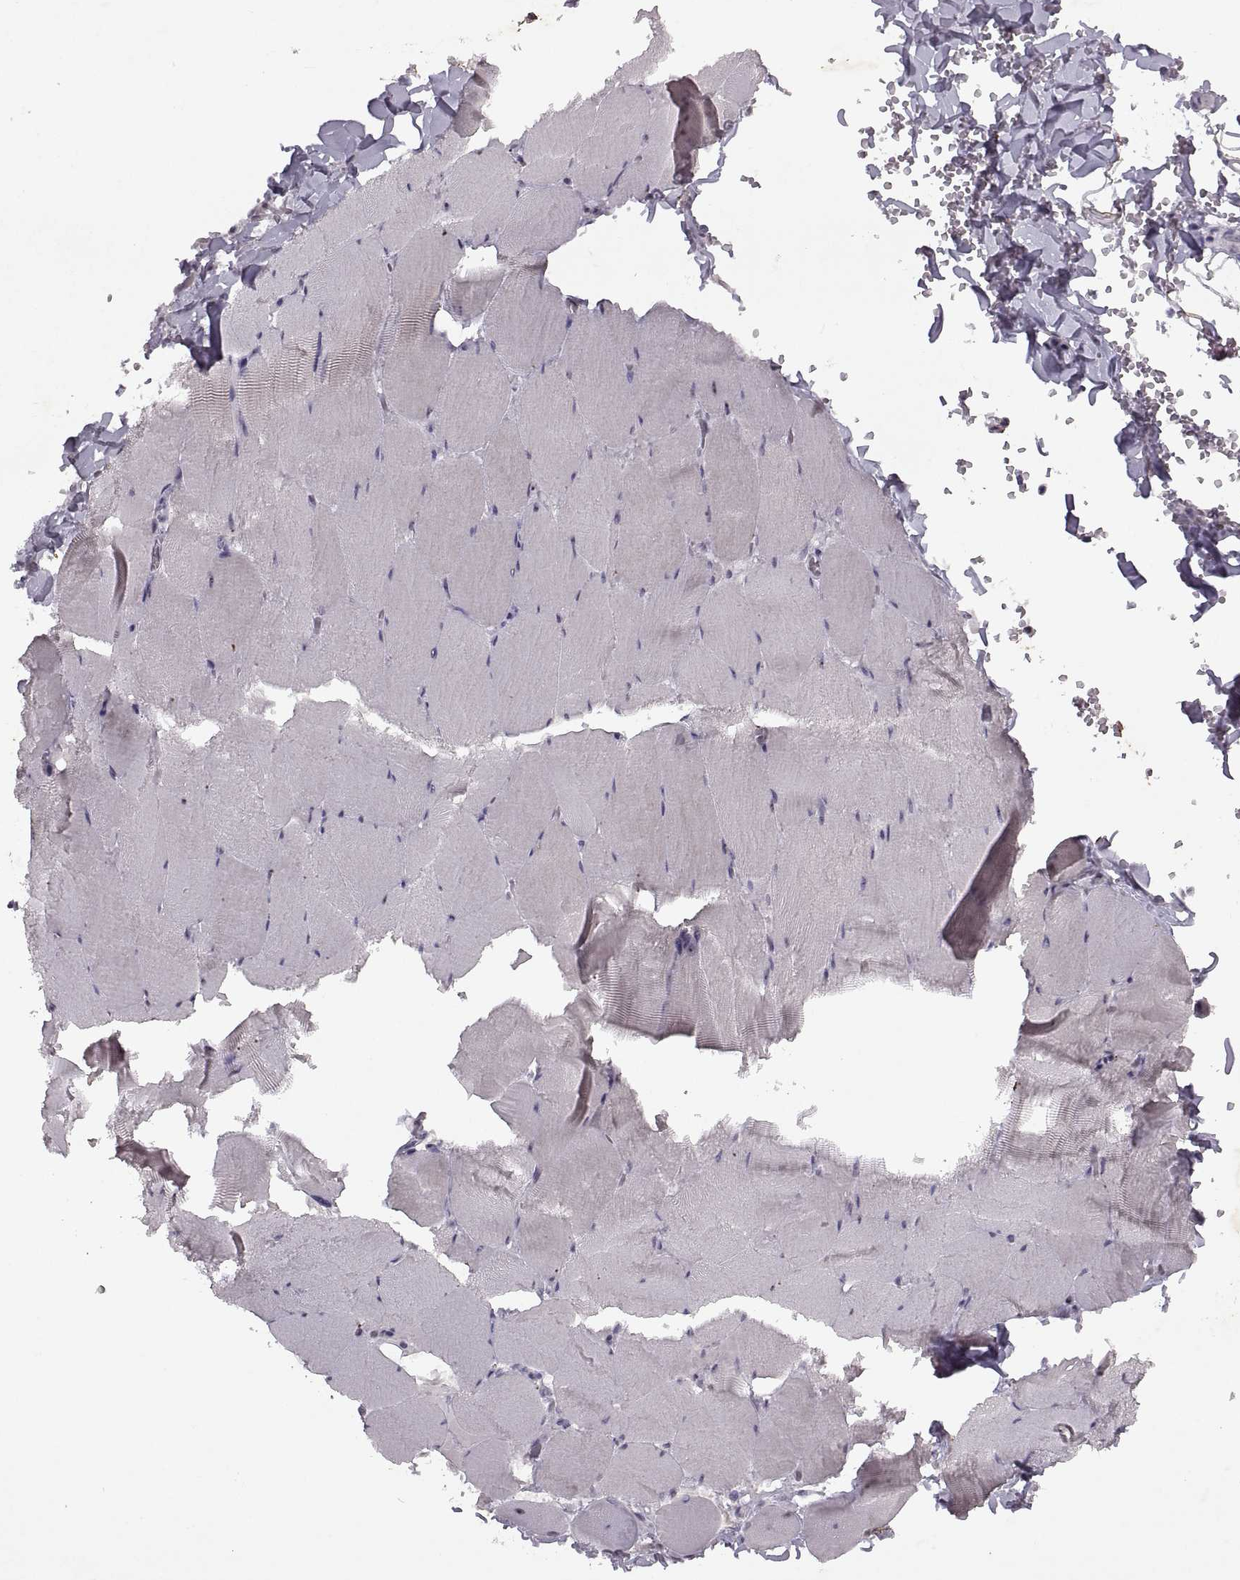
{"staining": {"intensity": "strong", "quantity": "<25%", "location": "nuclear"}, "tissue": "skeletal muscle", "cell_type": "Myocytes", "image_type": "normal", "snomed": [{"axis": "morphology", "description": "Normal tissue, NOS"}, {"axis": "morphology", "description": "Malignant melanoma, Metastatic site"}, {"axis": "topography", "description": "Skeletal muscle"}], "caption": "An immunohistochemistry micrograph of unremarkable tissue is shown. Protein staining in brown shows strong nuclear positivity in skeletal muscle within myocytes. (IHC, brightfield microscopy, high magnification).", "gene": "SINHCAF", "patient": {"sex": "male", "age": 50}}